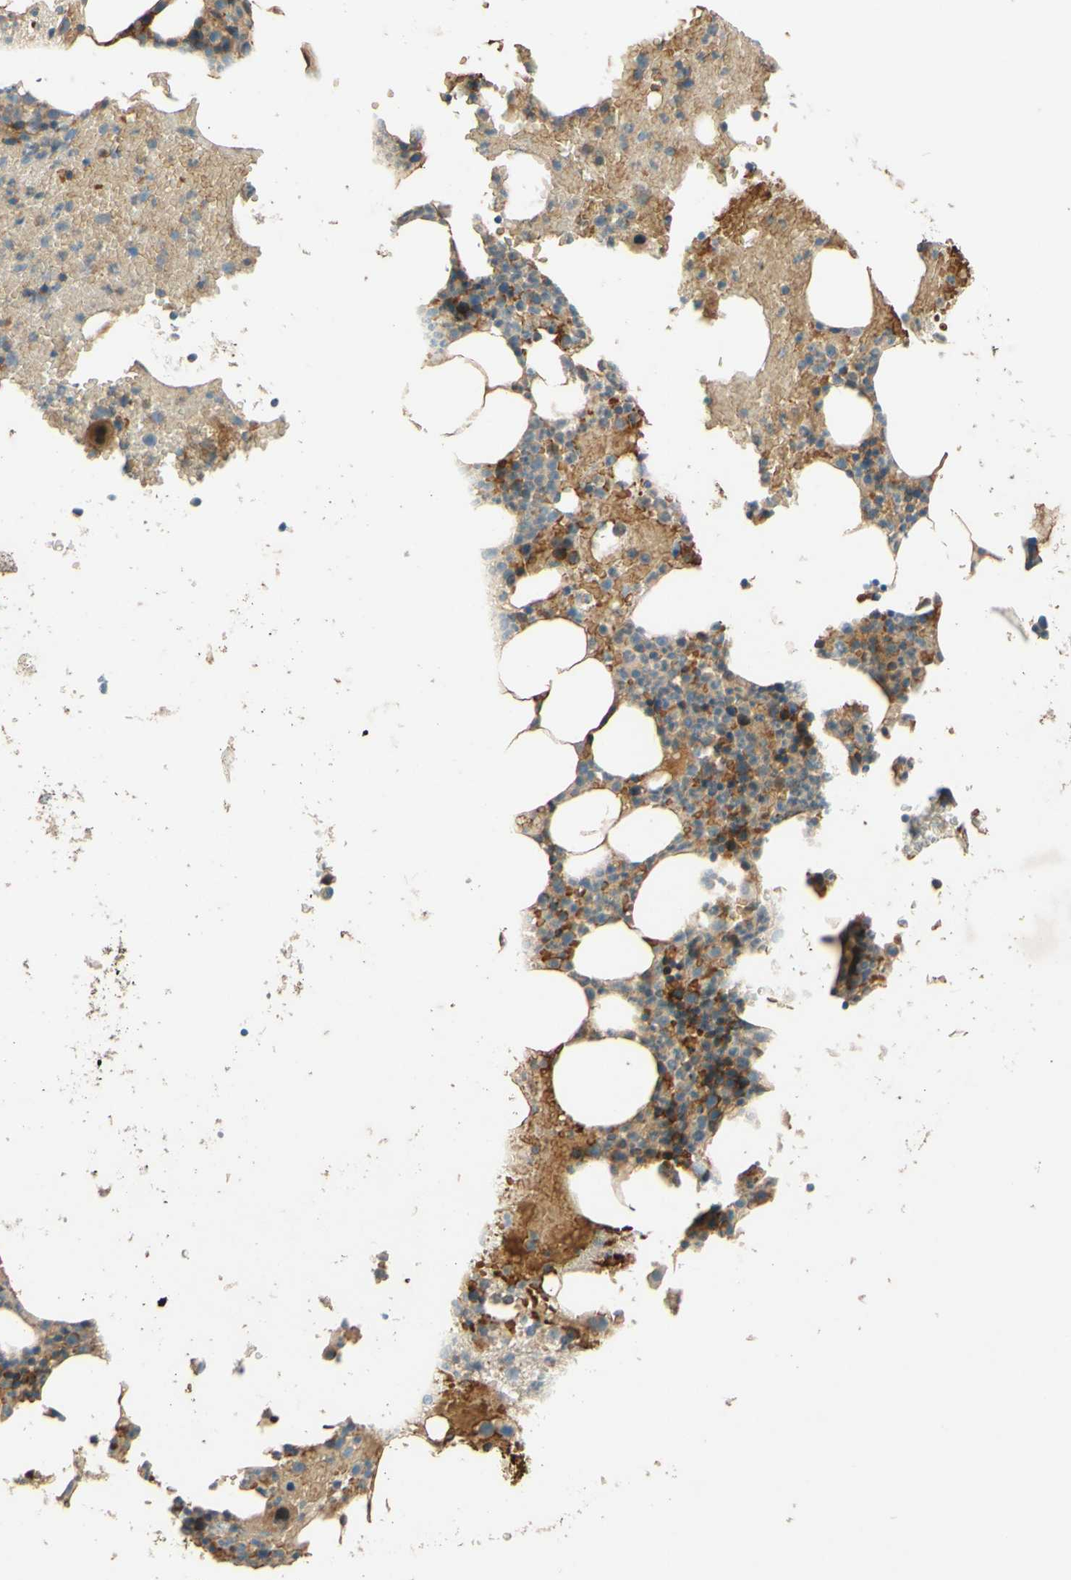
{"staining": {"intensity": "moderate", "quantity": ">75%", "location": "cytoplasmic/membranous"}, "tissue": "bone marrow", "cell_type": "Hematopoietic cells", "image_type": "normal", "snomed": [{"axis": "morphology", "description": "Normal tissue, NOS"}, {"axis": "morphology", "description": "Inflammation, NOS"}, {"axis": "topography", "description": "Bone marrow"}], "caption": "Benign bone marrow reveals moderate cytoplasmic/membranous expression in approximately >75% of hematopoietic cells.", "gene": "ADAM17", "patient": {"sex": "female", "age": 79}}